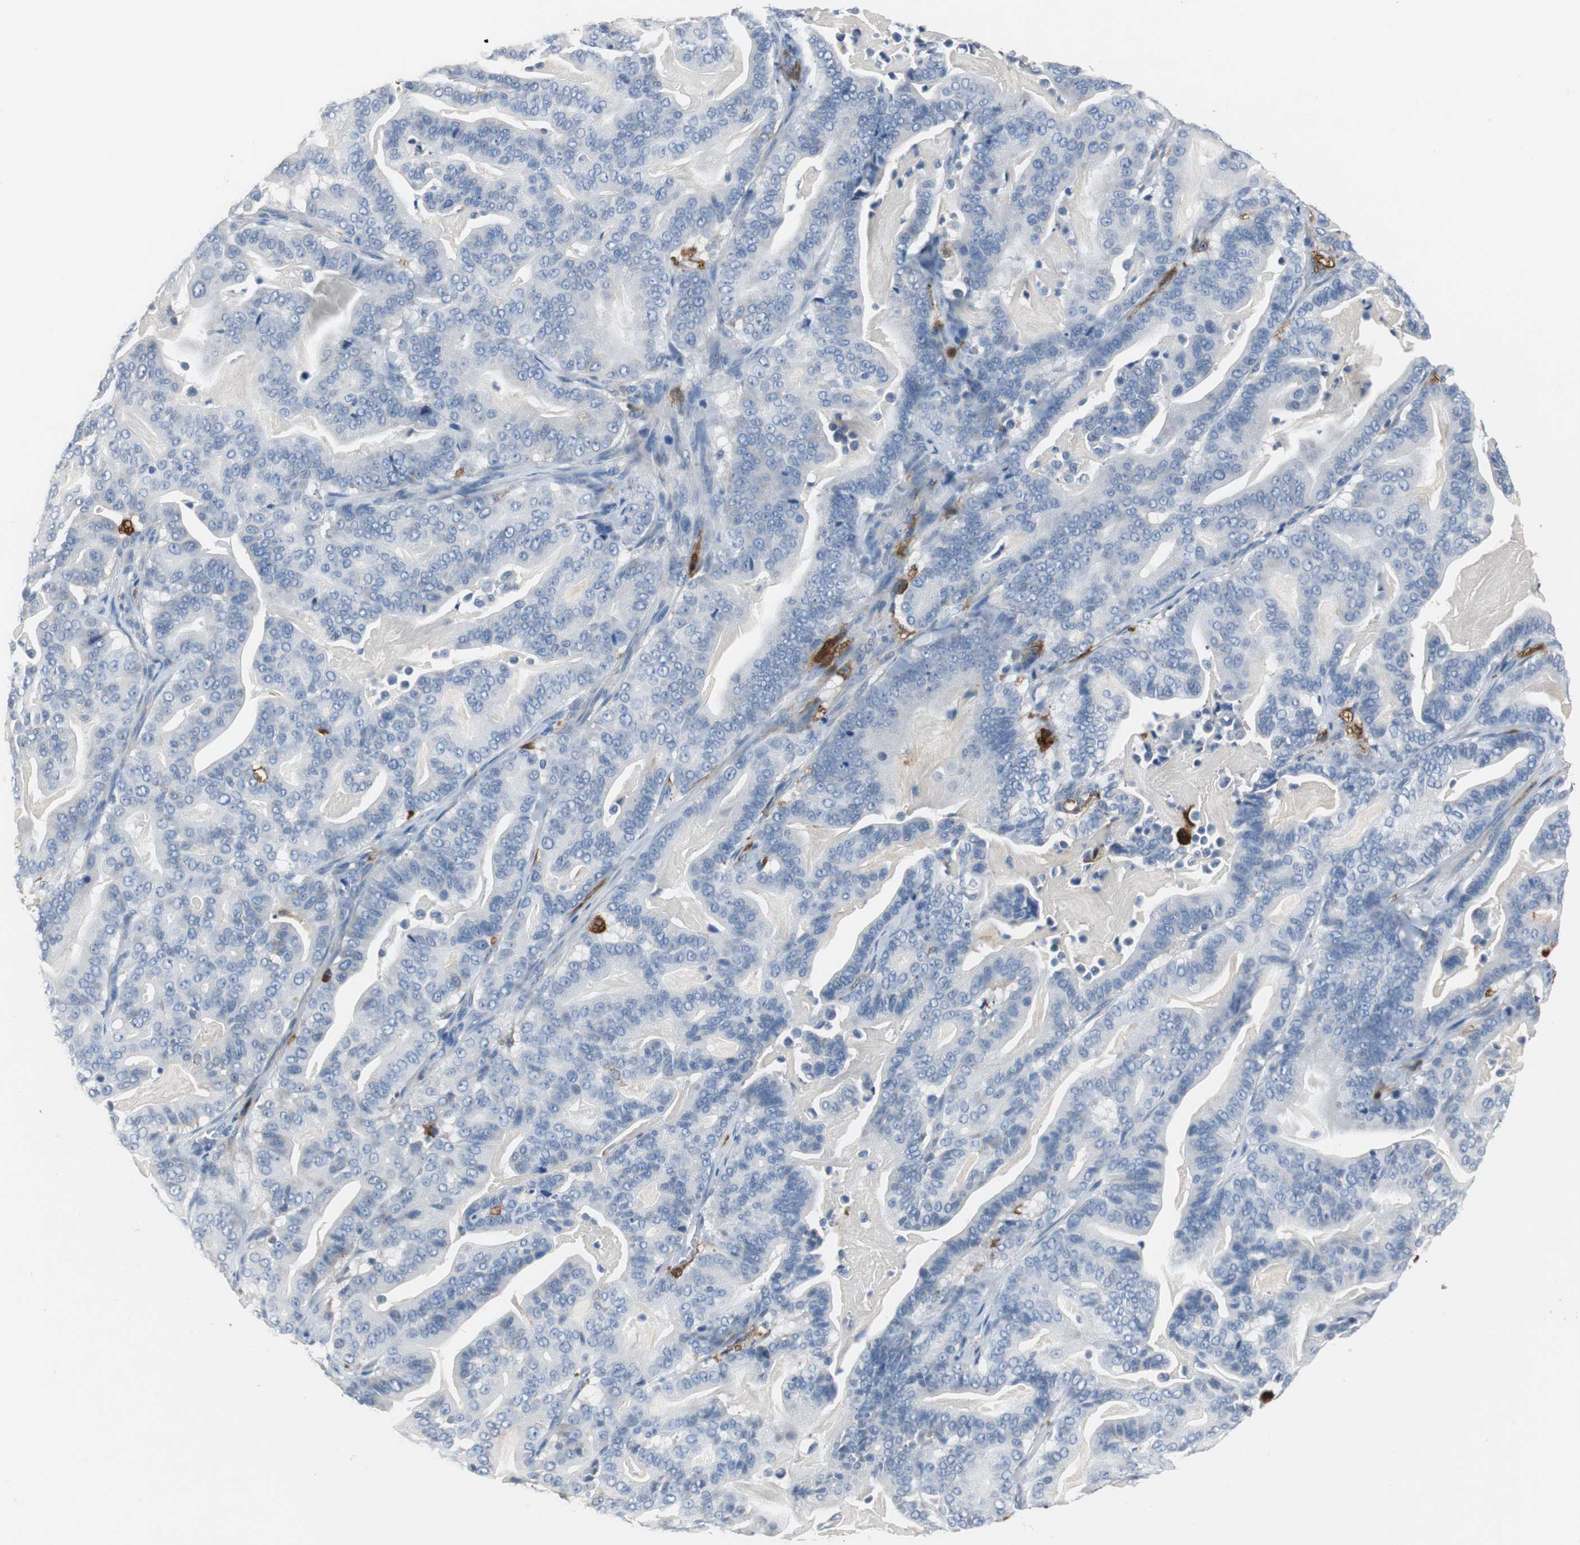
{"staining": {"intensity": "negative", "quantity": "none", "location": "none"}, "tissue": "pancreatic cancer", "cell_type": "Tumor cells", "image_type": "cancer", "snomed": [{"axis": "morphology", "description": "Adenocarcinoma, NOS"}, {"axis": "topography", "description": "Pancreas"}], "caption": "The histopathology image reveals no staining of tumor cells in pancreatic cancer (adenocarcinoma). (Brightfield microscopy of DAB immunohistochemistry at high magnification).", "gene": "PI15", "patient": {"sex": "male", "age": 63}}